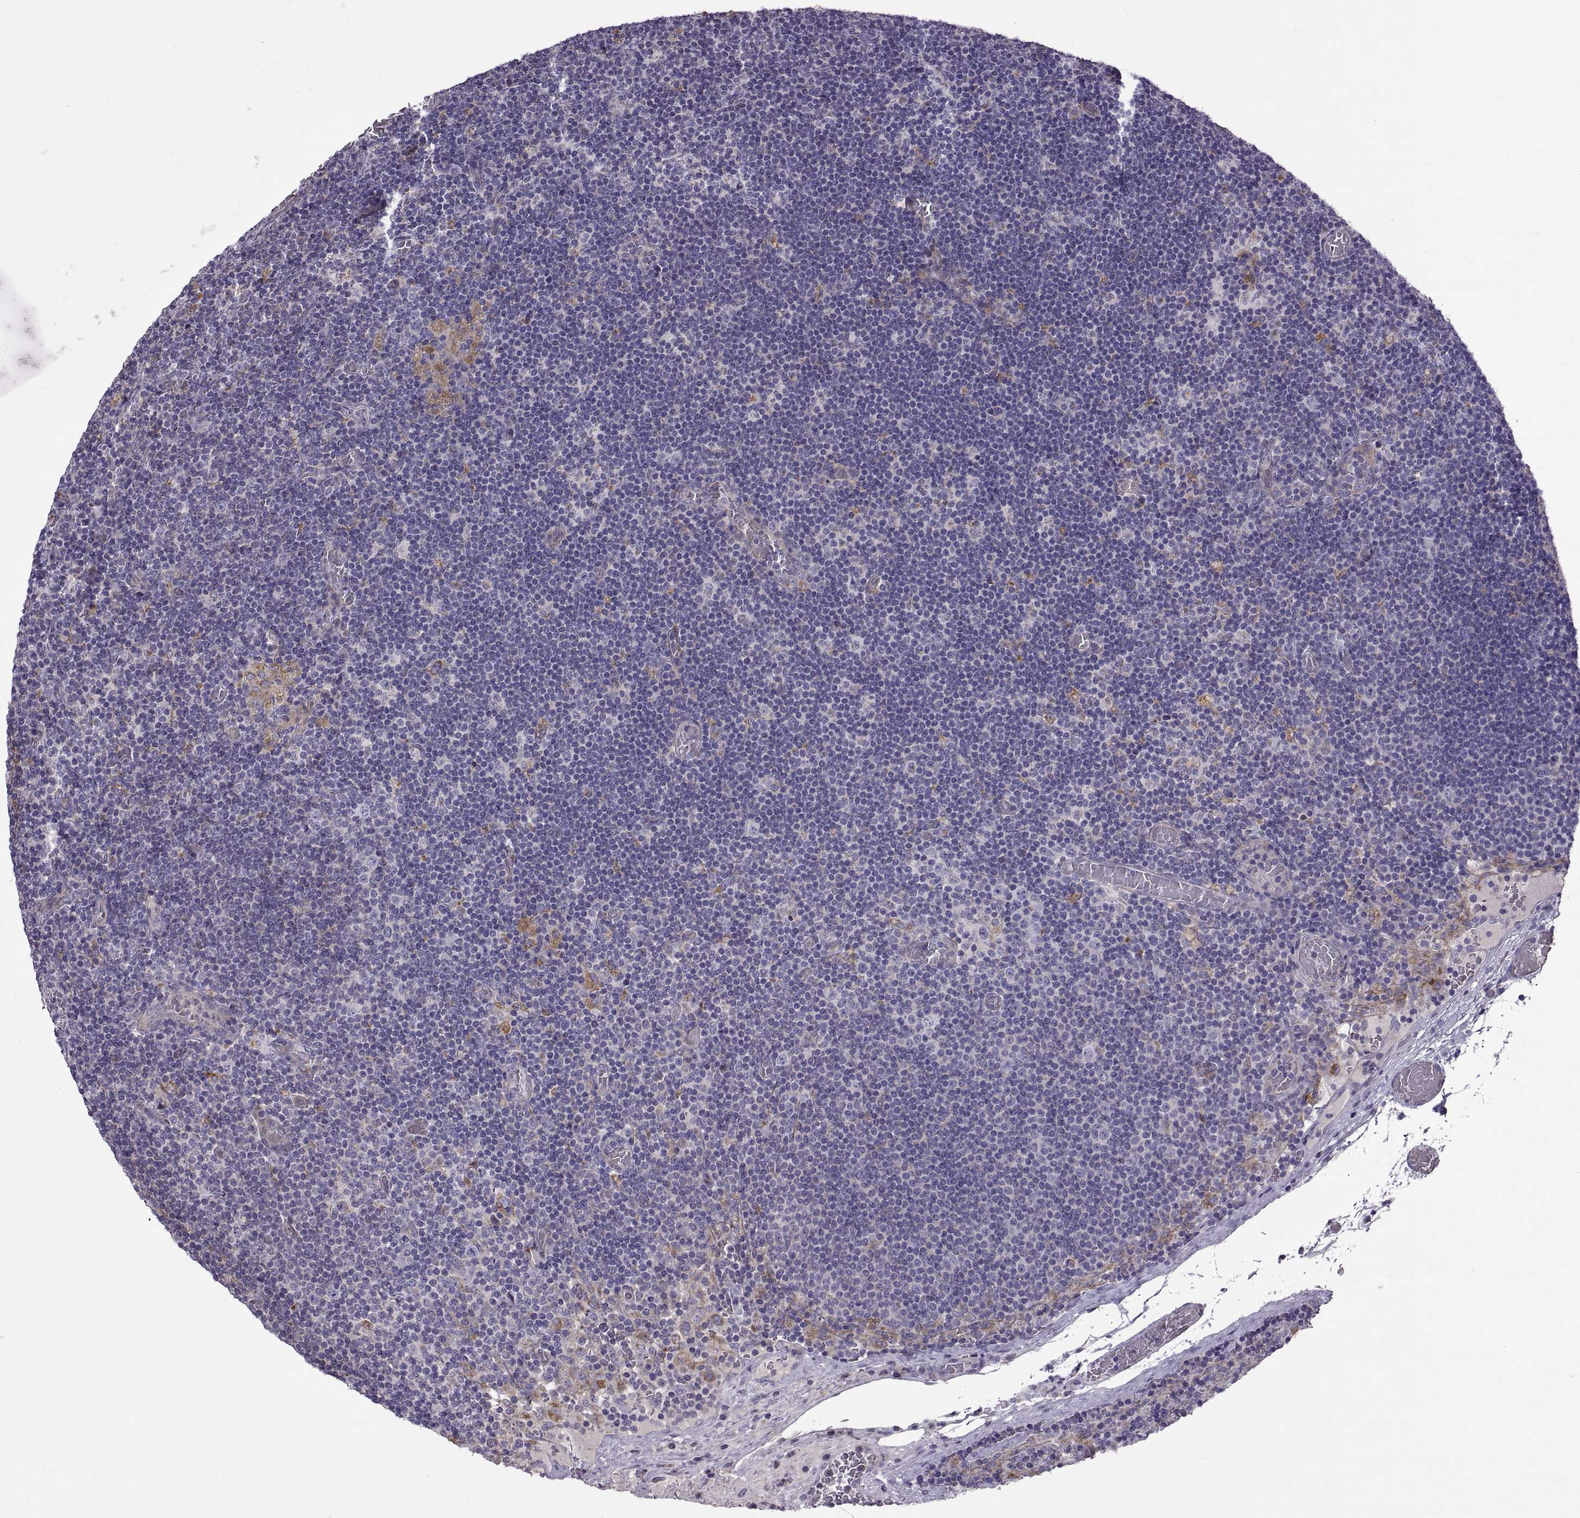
{"staining": {"intensity": "weak", "quantity": "<25%", "location": "cytoplasmic/membranous"}, "tissue": "lymph node", "cell_type": "Germinal center cells", "image_type": "normal", "snomed": [{"axis": "morphology", "description": "Normal tissue, NOS"}, {"axis": "topography", "description": "Lymph node"}], "caption": "Human lymph node stained for a protein using immunohistochemistry demonstrates no positivity in germinal center cells.", "gene": "ARSL", "patient": {"sex": "male", "age": 63}}